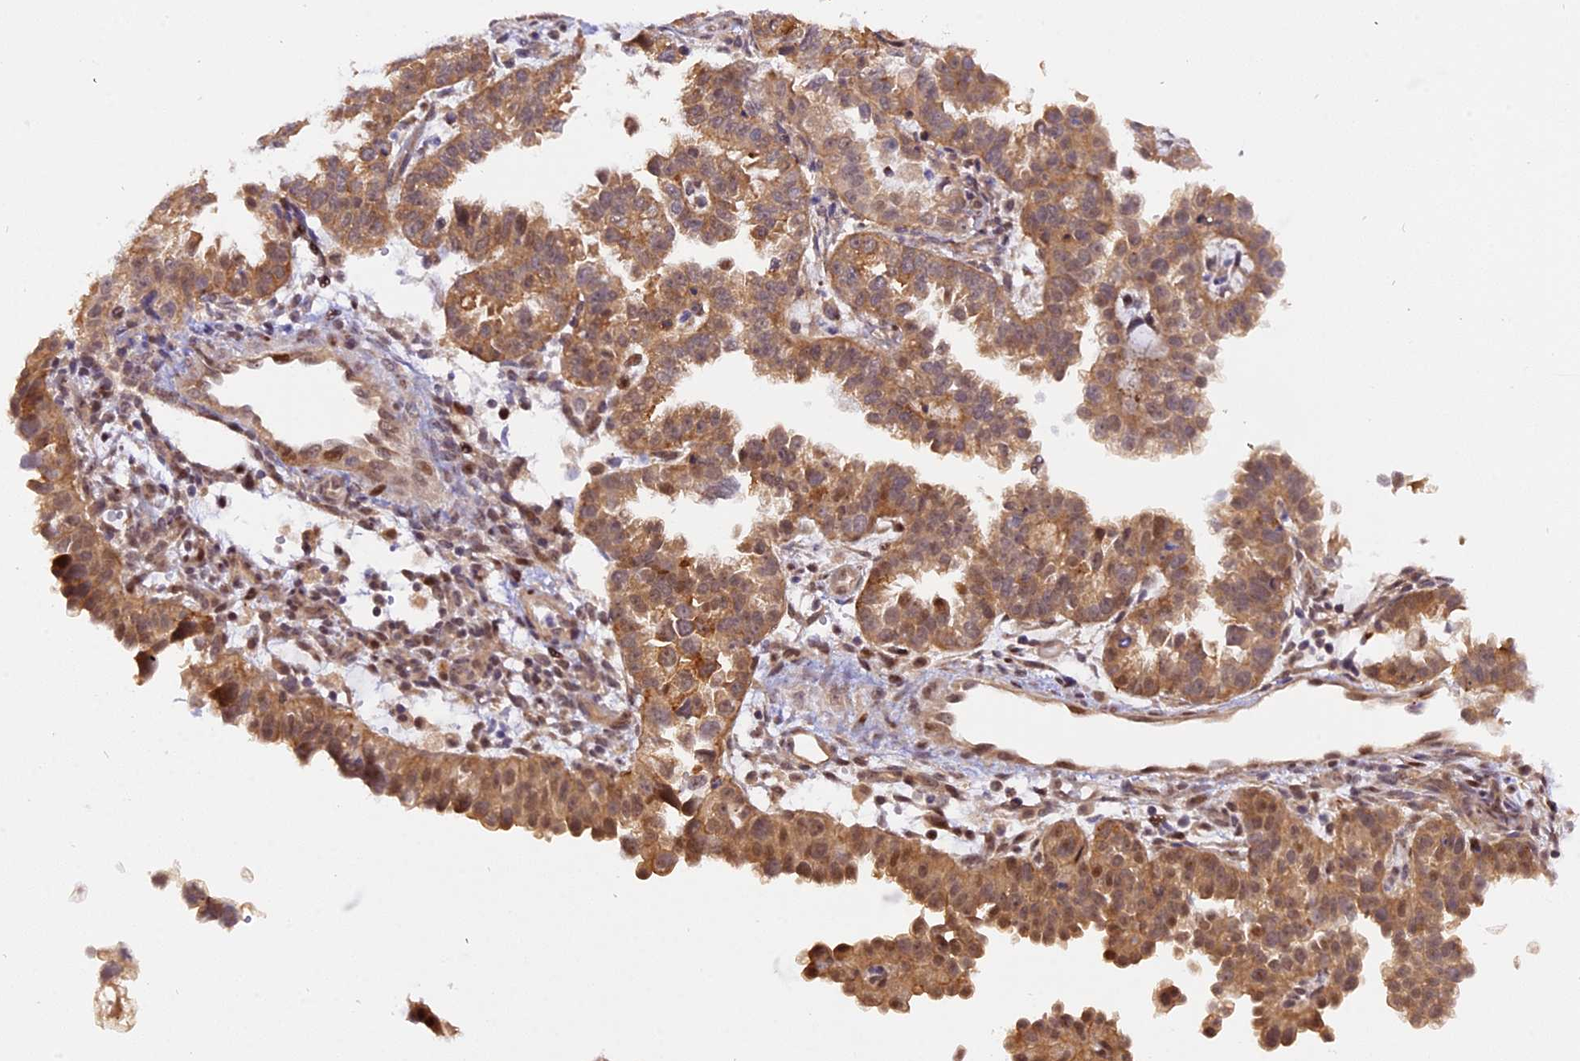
{"staining": {"intensity": "moderate", "quantity": ">75%", "location": "cytoplasmic/membranous"}, "tissue": "endometrial cancer", "cell_type": "Tumor cells", "image_type": "cancer", "snomed": [{"axis": "morphology", "description": "Adenocarcinoma, NOS"}, {"axis": "topography", "description": "Endometrium"}], "caption": "A high-resolution histopathology image shows IHC staining of endometrial adenocarcinoma, which reveals moderate cytoplasmic/membranous positivity in about >75% of tumor cells.", "gene": "SAMD4A", "patient": {"sex": "female", "age": 85}}